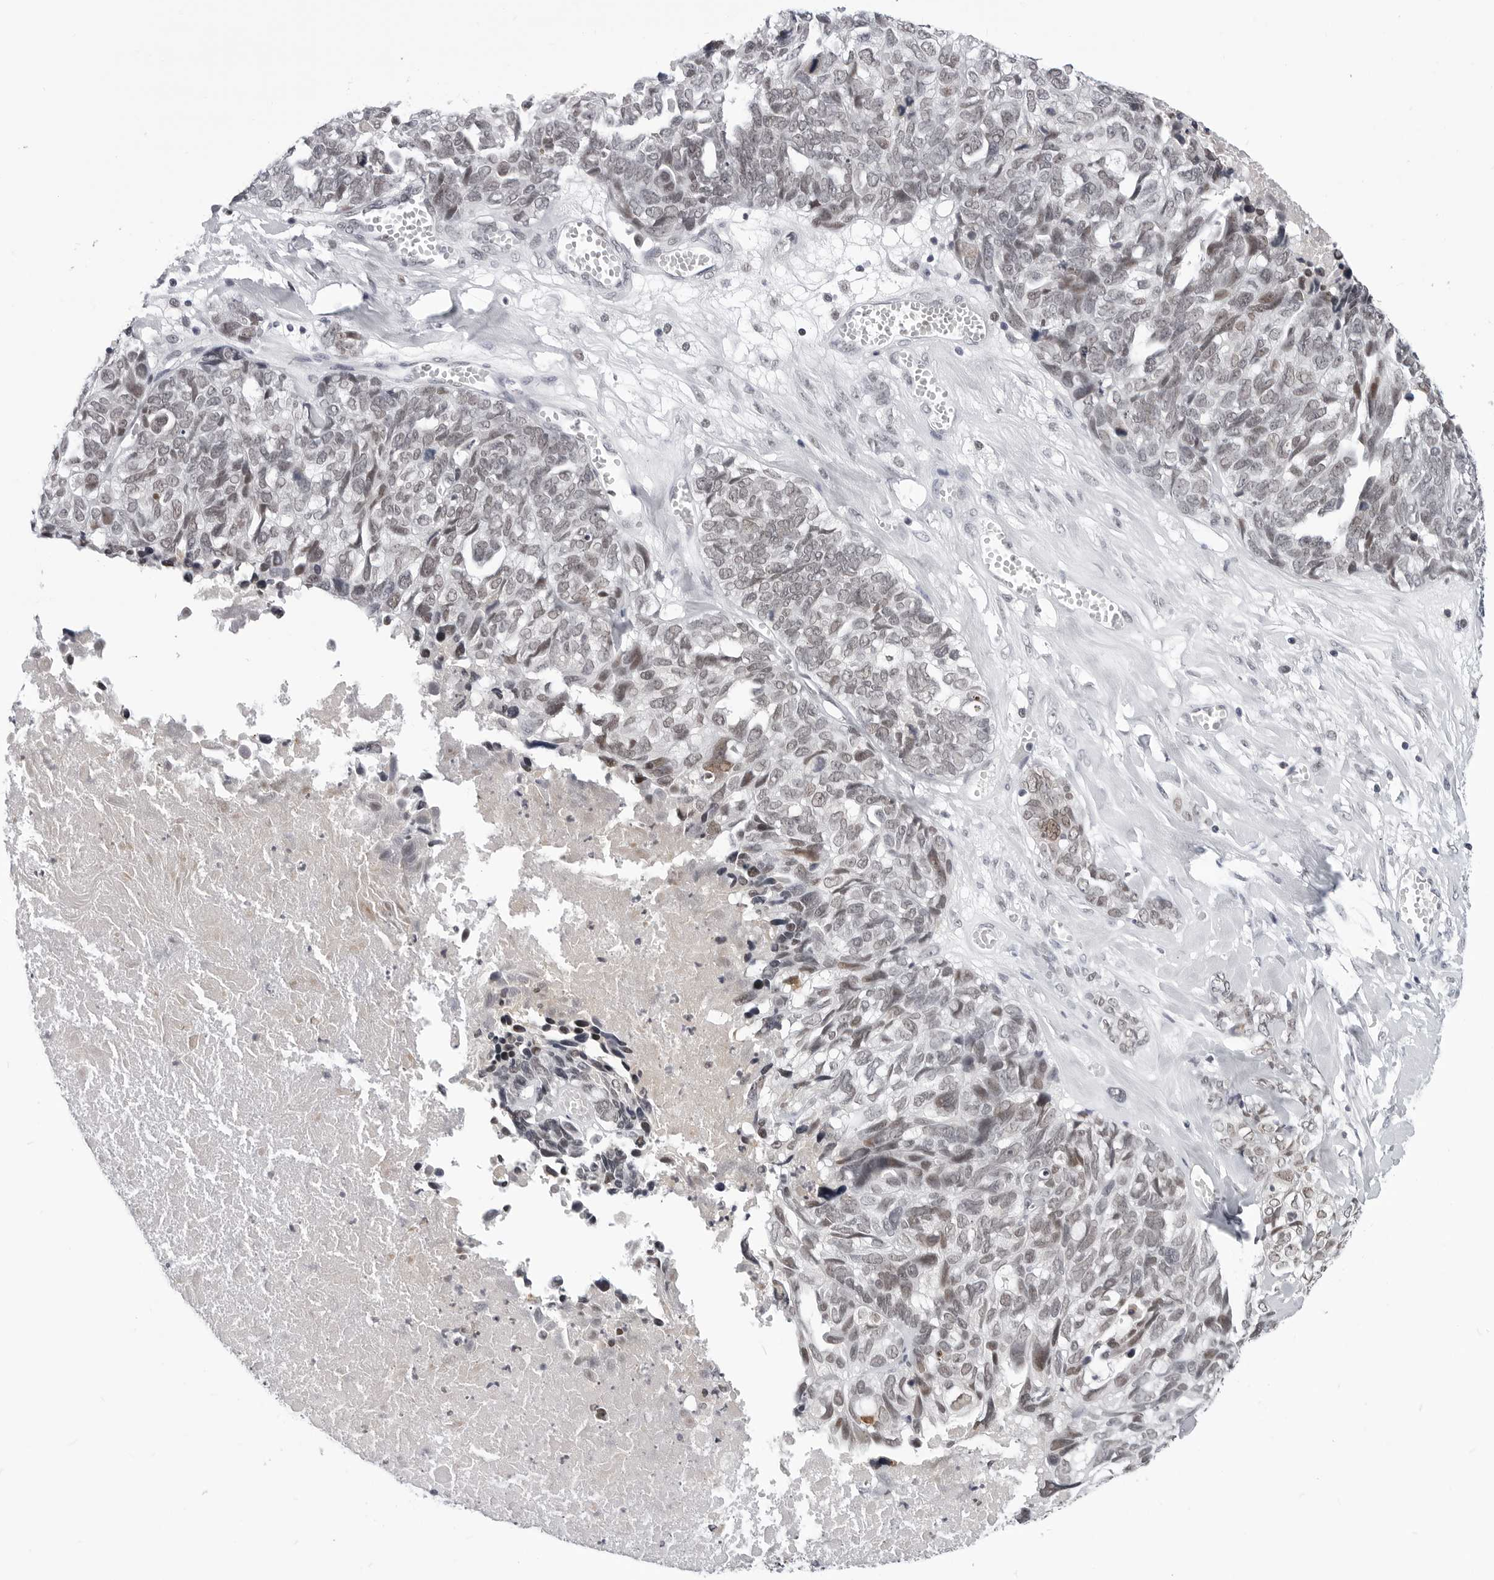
{"staining": {"intensity": "weak", "quantity": "25%-75%", "location": "nuclear"}, "tissue": "ovarian cancer", "cell_type": "Tumor cells", "image_type": "cancer", "snomed": [{"axis": "morphology", "description": "Cystadenocarcinoma, serous, NOS"}, {"axis": "topography", "description": "Ovary"}], "caption": "An image of human ovarian cancer (serous cystadenocarcinoma) stained for a protein demonstrates weak nuclear brown staining in tumor cells. The staining was performed using DAB (3,3'-diaminobenzidine), with brown indicating positive protein expression. Nuclei are stained blue with hematoxylin.", "gene": "SF3B4", "patient": {"sex": "female", "age": 79}}